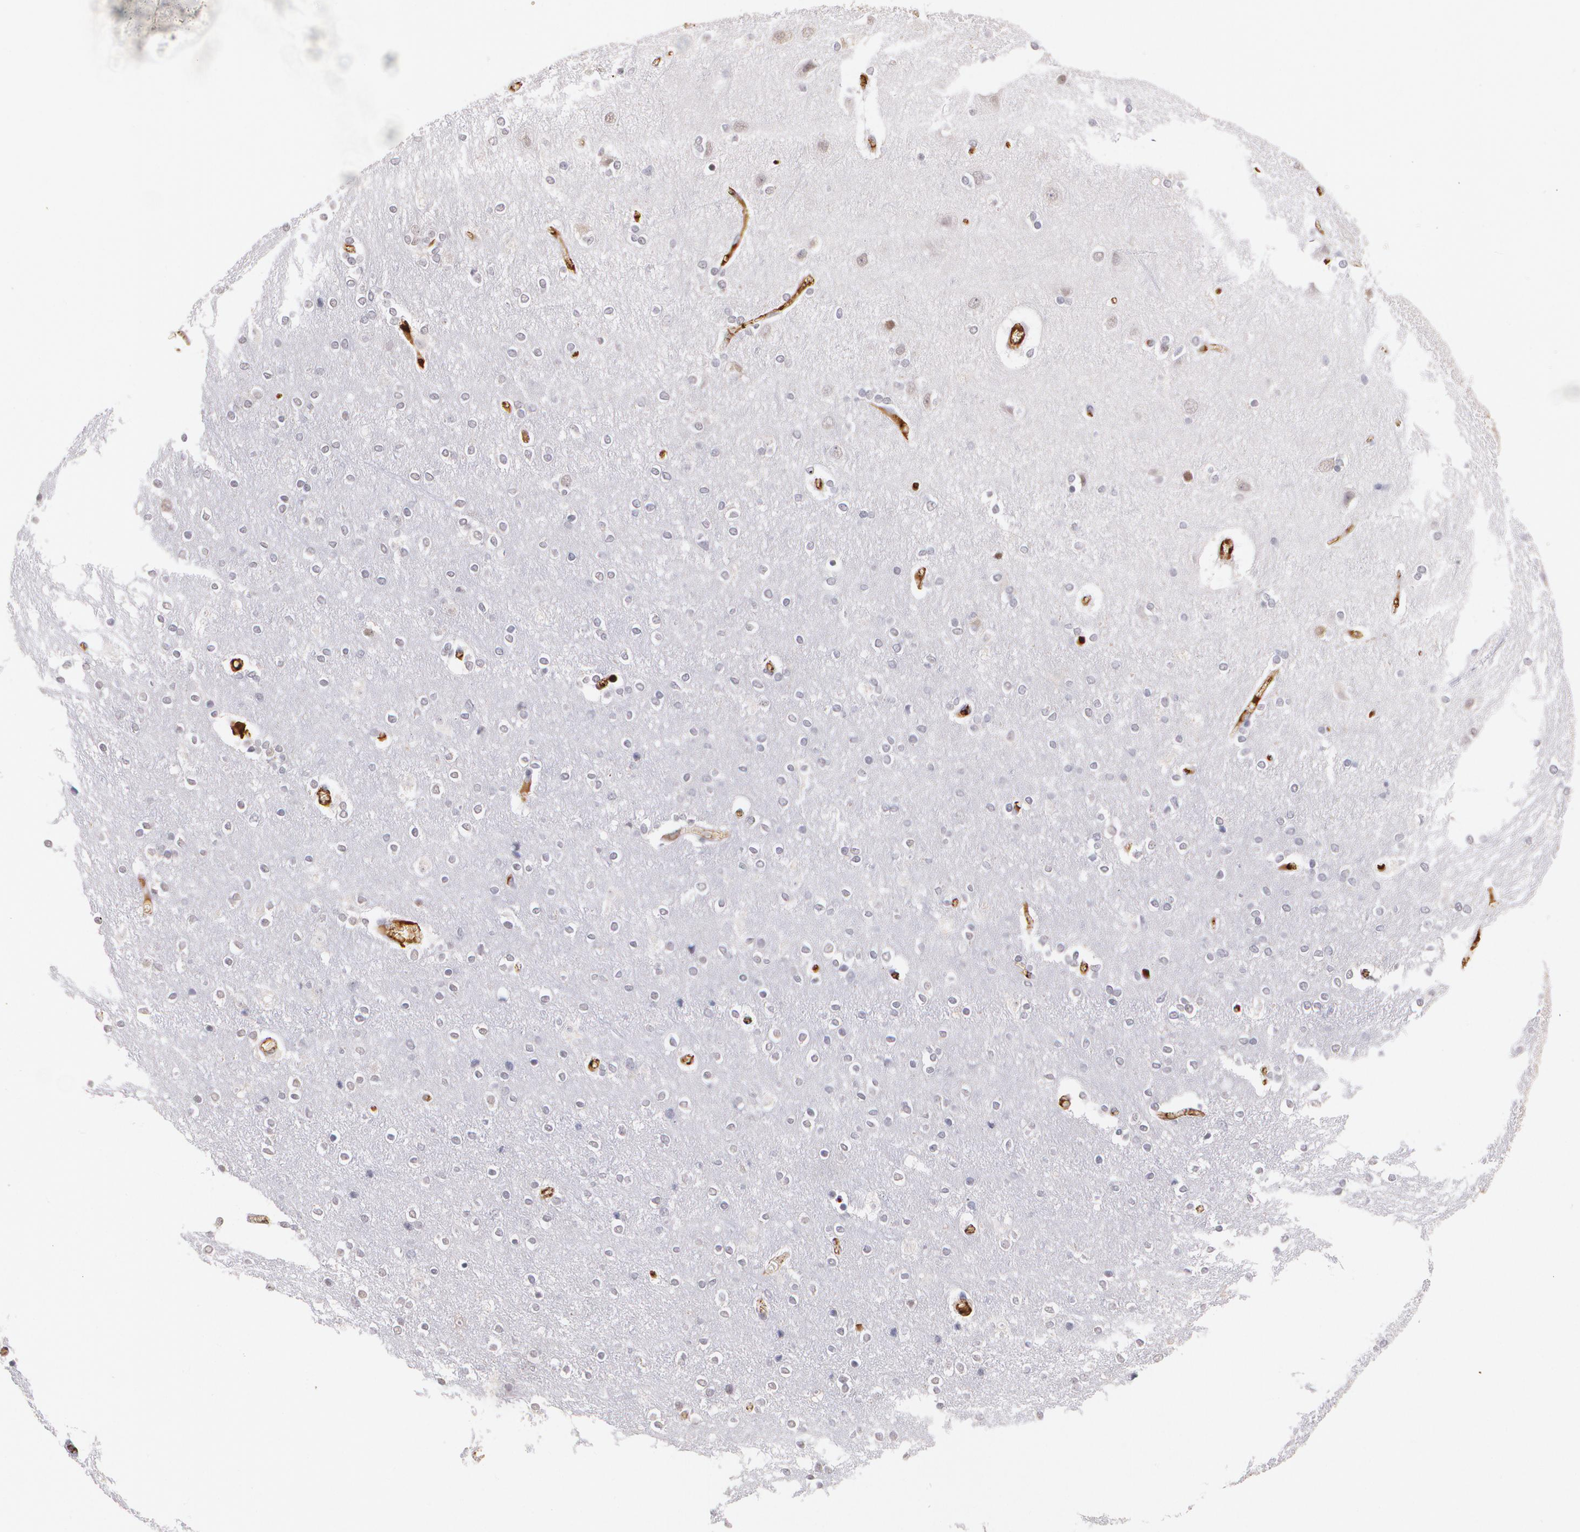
{"staining": {"intensity": "negative", "quantity": "none", "location": "none"}, "tissue": "cerebral cortex", "cell_type": "Endothelial cells", "image_type": "normal", "snomed": [{"axis": "morphology", "description": "Normal tissue, NOS"}, {"axis": "topography", "description": "Cerebral cortex"}], "caption": "A high-resolution photomicrograph shows immunohistochemistry (IHC) staining of benign cerebral cortex, which displays no significant positivity in endothelial cells. (Stains: DAB IHC with hematoxylin counter stain, Microscopy: brightfield microscopy at high magnification).", "gene": "PTS", "patient": {"sex": "female", "age": 54}}